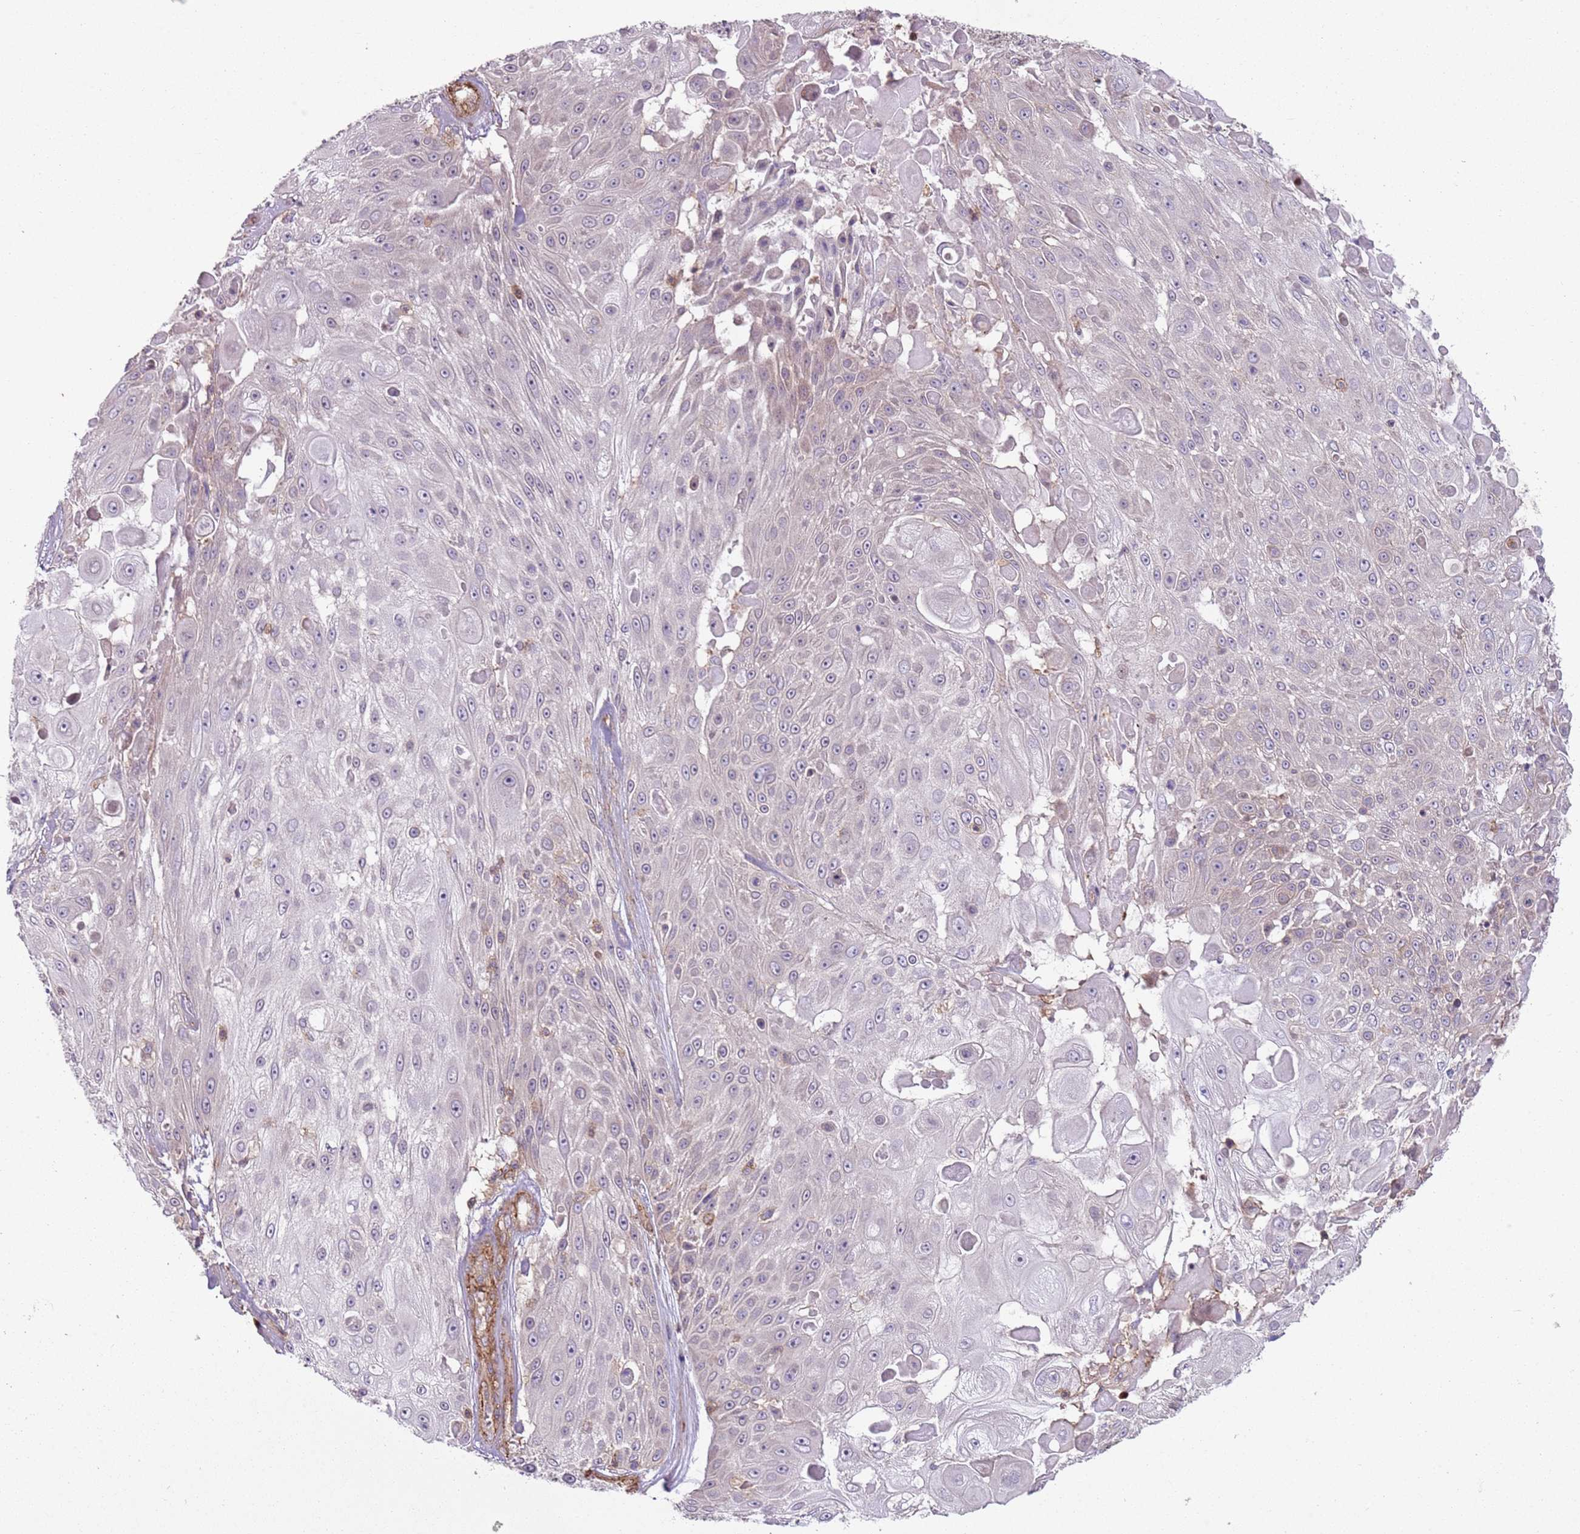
{"staining": {"intensity": "negative", "quantity": "none", "location": "none"}, "tissue": "skin cancer", "cell_type": "Tumor cells", "image_type": "cancer", "snomed": [{"axis": "morphology", "description": "Squamous cell carcinoma, NOS"}, {"axis": "topography", "description": "Skin"}], "caption": "A micrograph of skin cancer stained for a protein displays no brown staining in tumor cells. The staining was performed using DAB (3,3'-diaminobenzidine) to visualize the protein expression in brown, while the nuclei were stained in blue with hematoxylin (Magnification: 20x).", "gene": "GNAI3", "patient": {"sex": "female", "age": 86}}